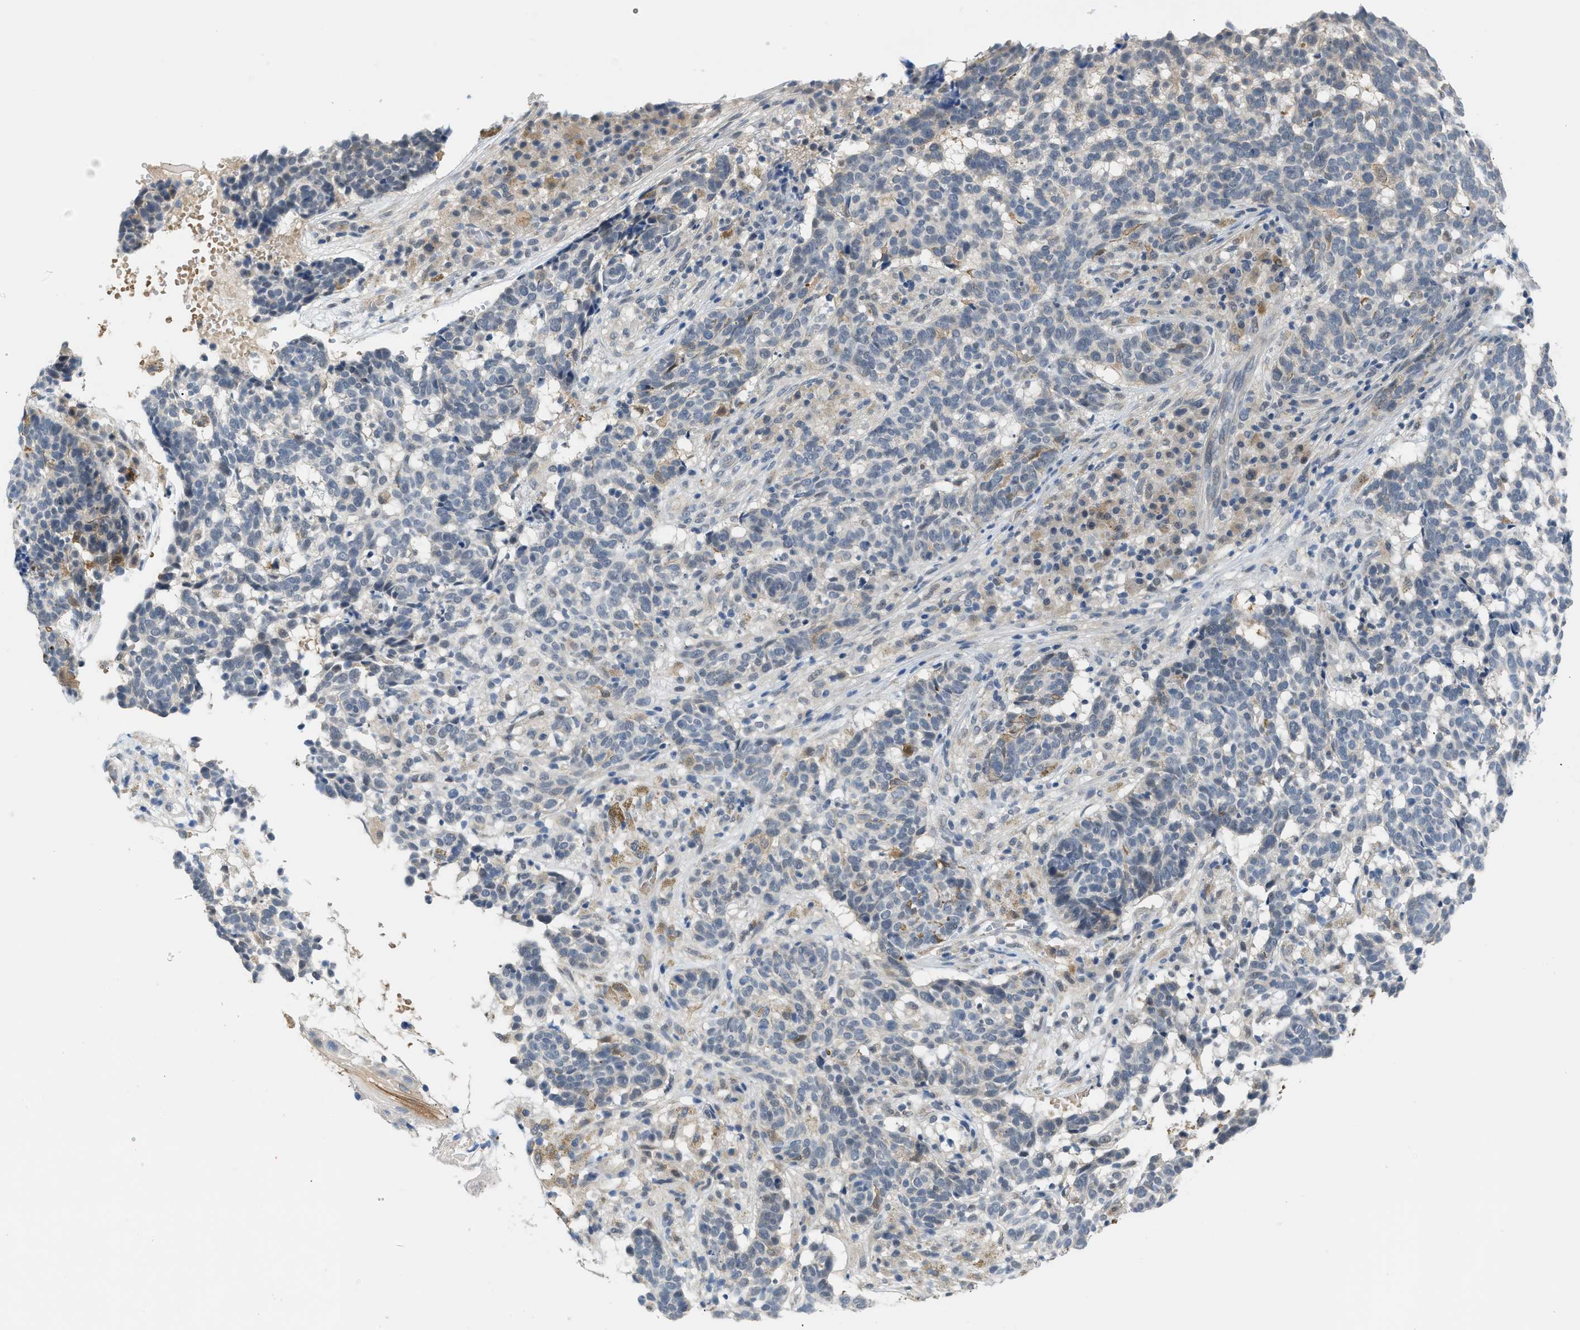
{"staining": {"intensity": "negative", "quantity": "none", "location": "none"}, "tissue": "skin cancer", "cell_type": "Tumor cells", "image_type": "cancer", "snomed": [{"axis": "morphology", "description": "Basal cell carcinoma"}, {"axis": "topography", "description": "Skin"}], "caption": "Tumor cells are negative for protein expression in human skin basal cell carcinoma.", "gene": "PSAT1", "patient": {"sex": "male", "age": 85}}